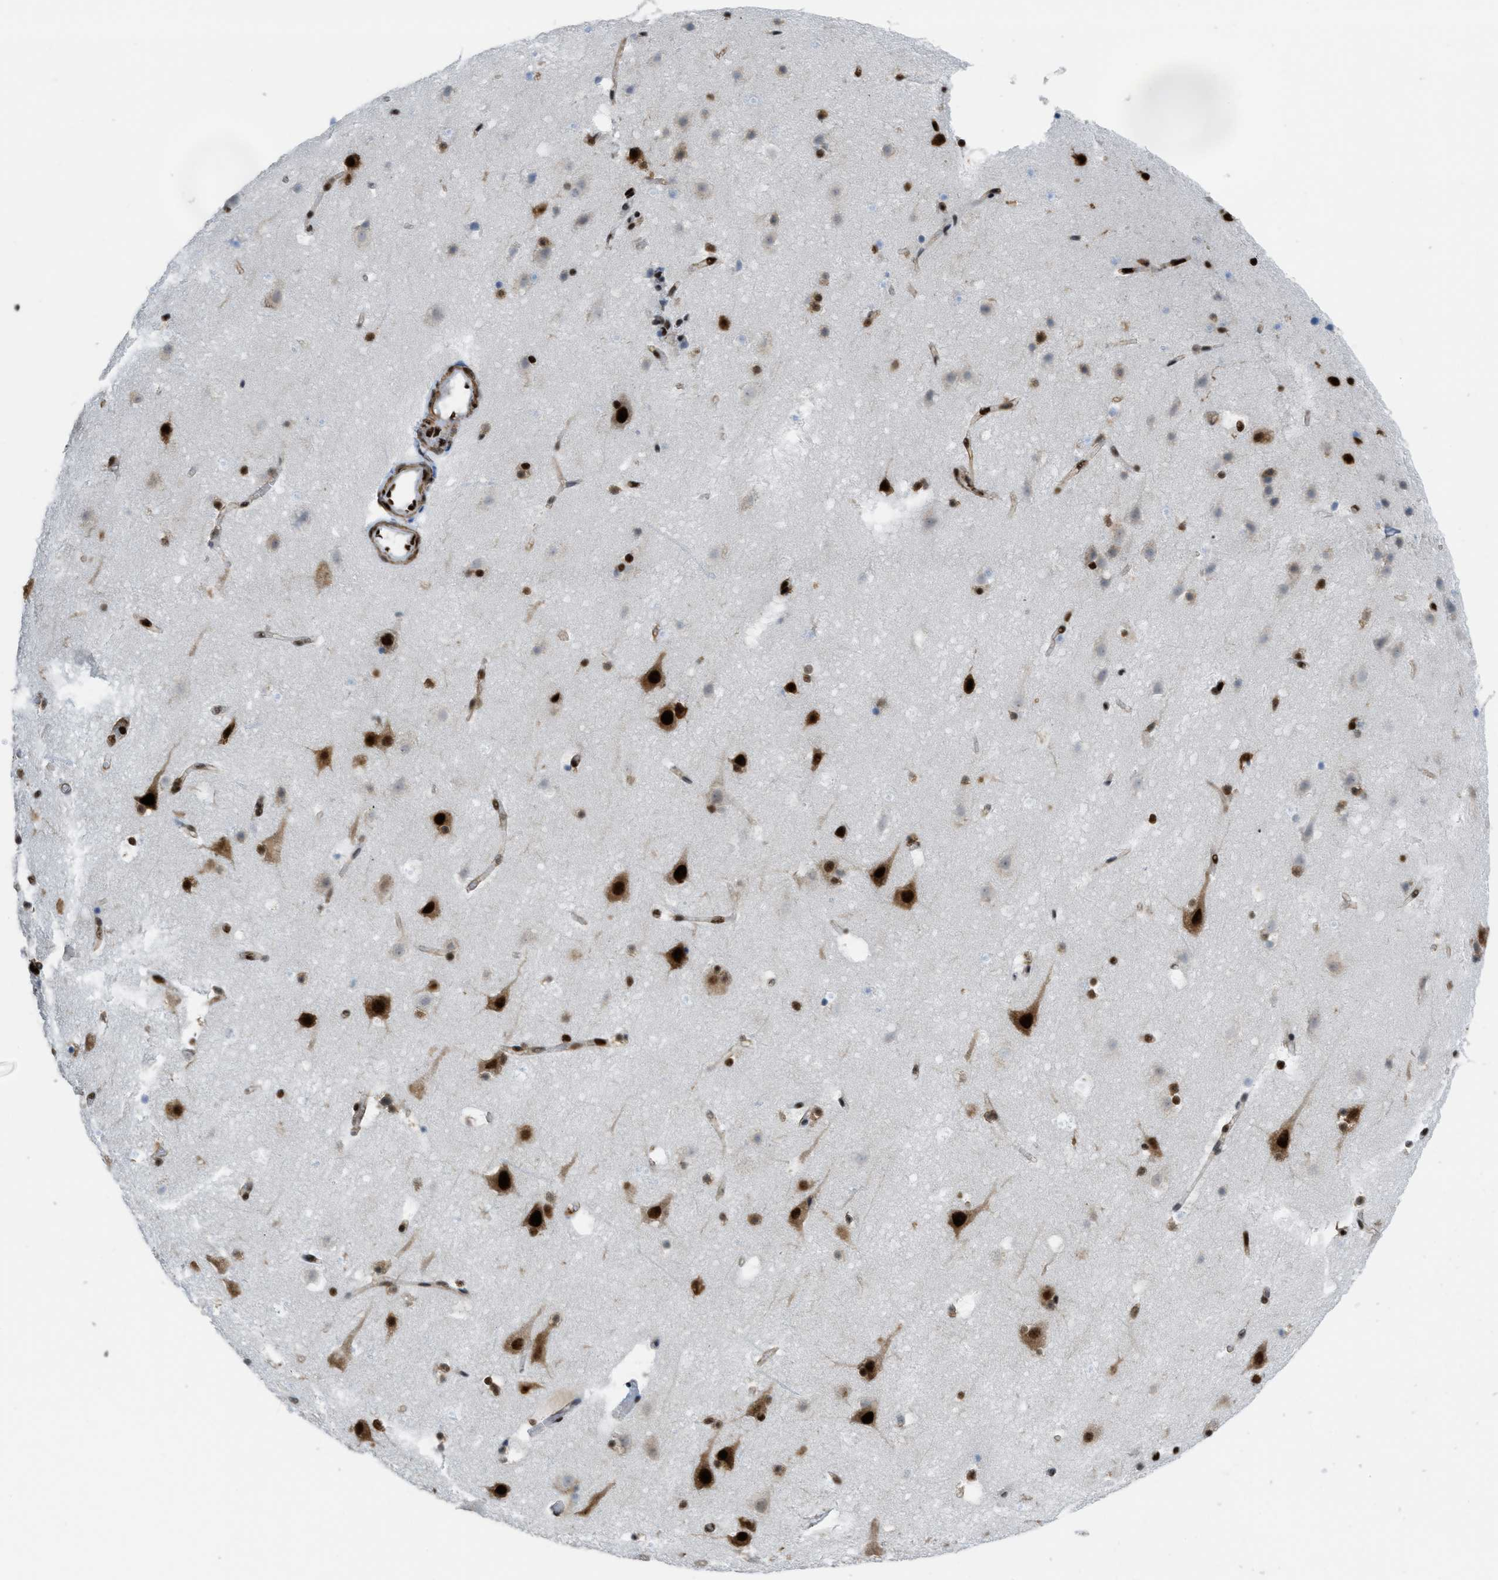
{"staining": {"intensity": "strong", "quantity": ">75%", "location": "nuclear"}, "tissue": "cerebral cortex", "cell_type": "Endothelial cells", "image_type": "normal", "snomed": [{"axis": "morphology", "description": "Normal tissue, NOS"}, {"axis": "topography", "description": "Cerebral cortex"}], "caption": "A brown stain labels strong nuclear positivity of a protein in endothelial cells of benign human cerebral cortex.", "gene": "ZNF207", "patient": {"sex": "male", "age": 45}}